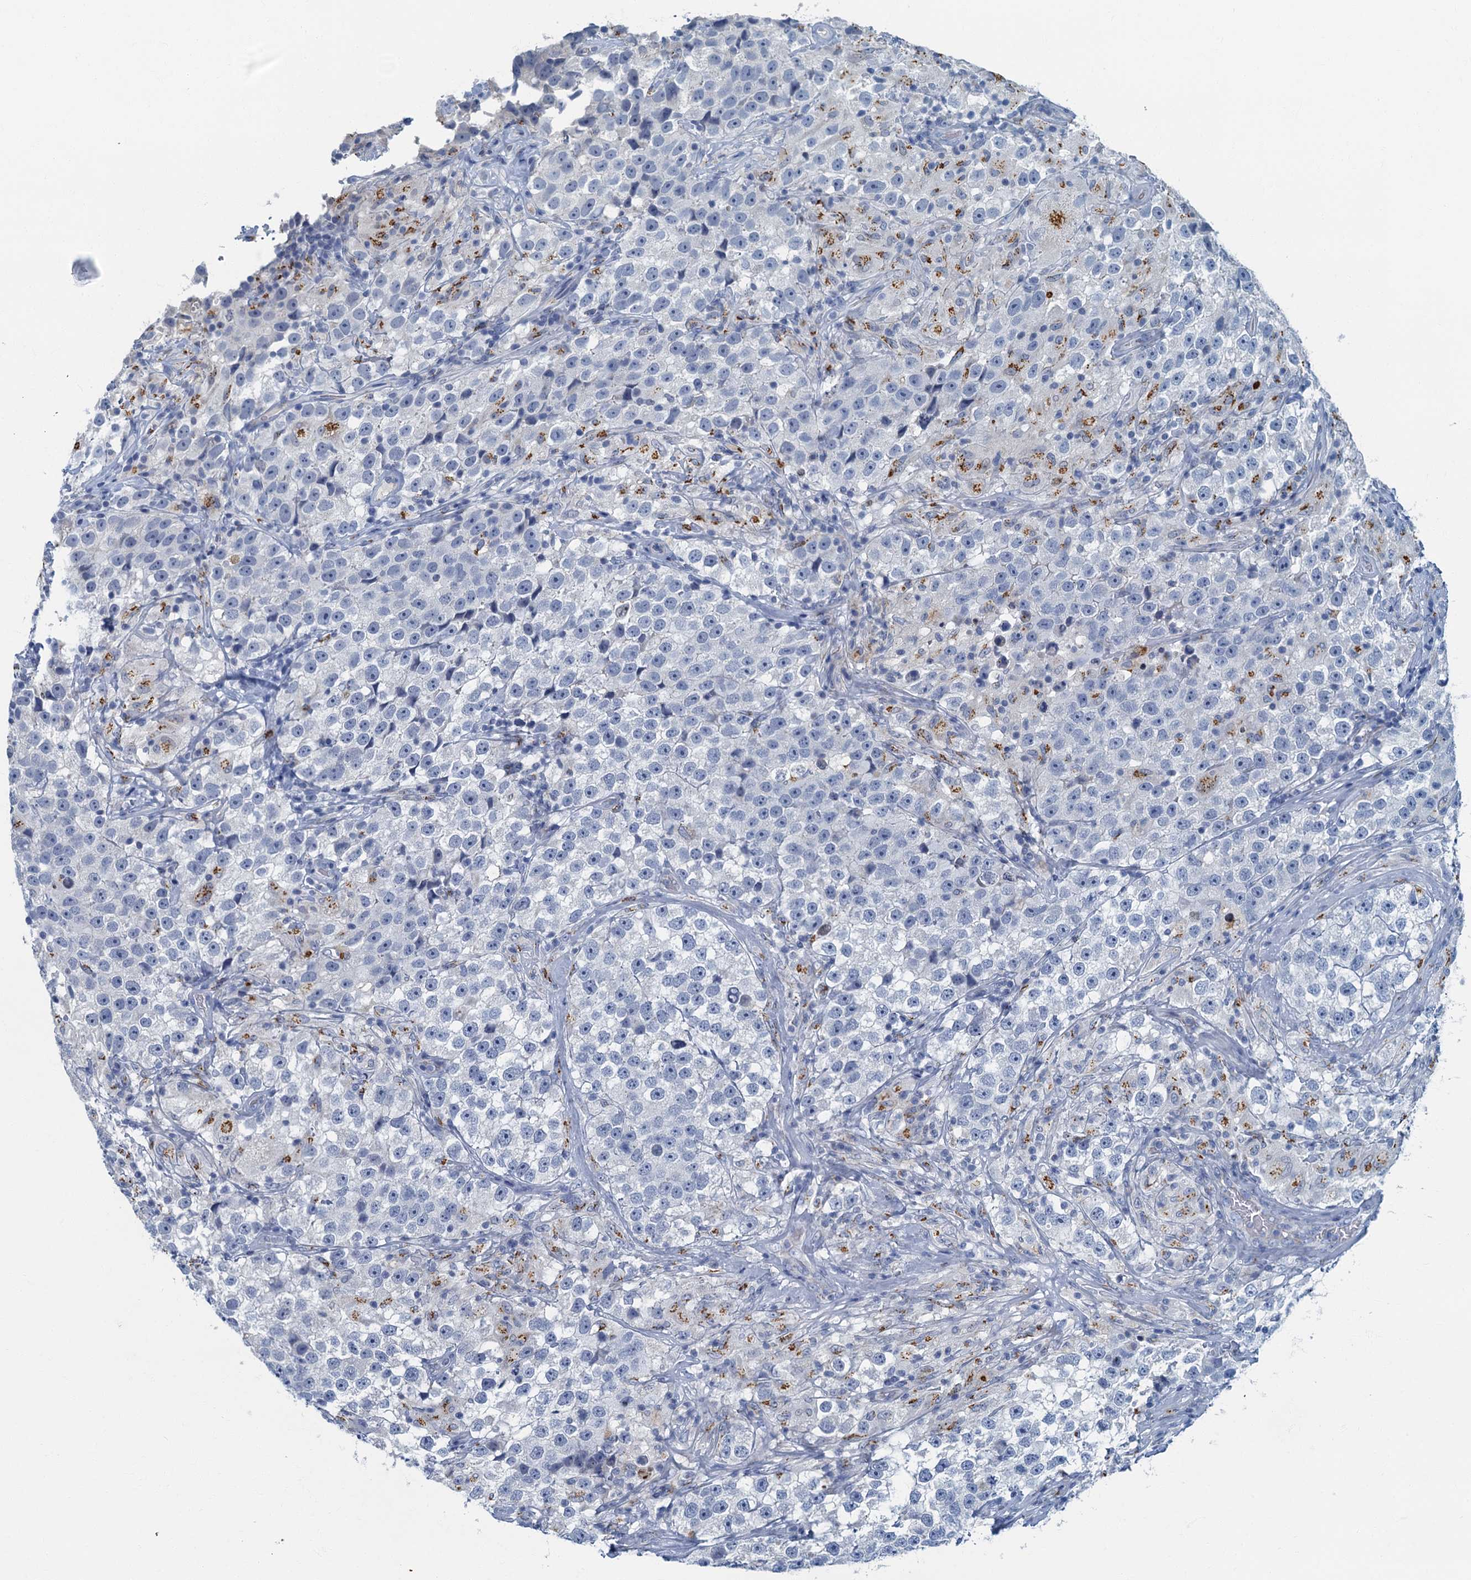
{"staining": {"intensity": "moderate", "quantity": "<25%", "location": "cytoplasmic/membranous"}, "tissue": "testis cancer", "cell_type": "Tumor cells", "image_type": "cancer", "snomed": [{"axis": "morphology", "description": "Seminoma, NOS"}, {"axis": "topography", "description": "Testis"}], "caption": "DAB (3,3'-diaminobenzidine) immunohistochemical staining of human seminoma (testis) shows moderate cytoplasmic/membranous protein expression in about <25% of tumor cells. (DAB (3,3'-diaminobenzidine) = brown stain, brightfield microscopy at high magnification).", "gene": "LYPD3", "patient": {"sex": "male", "age": 46}}